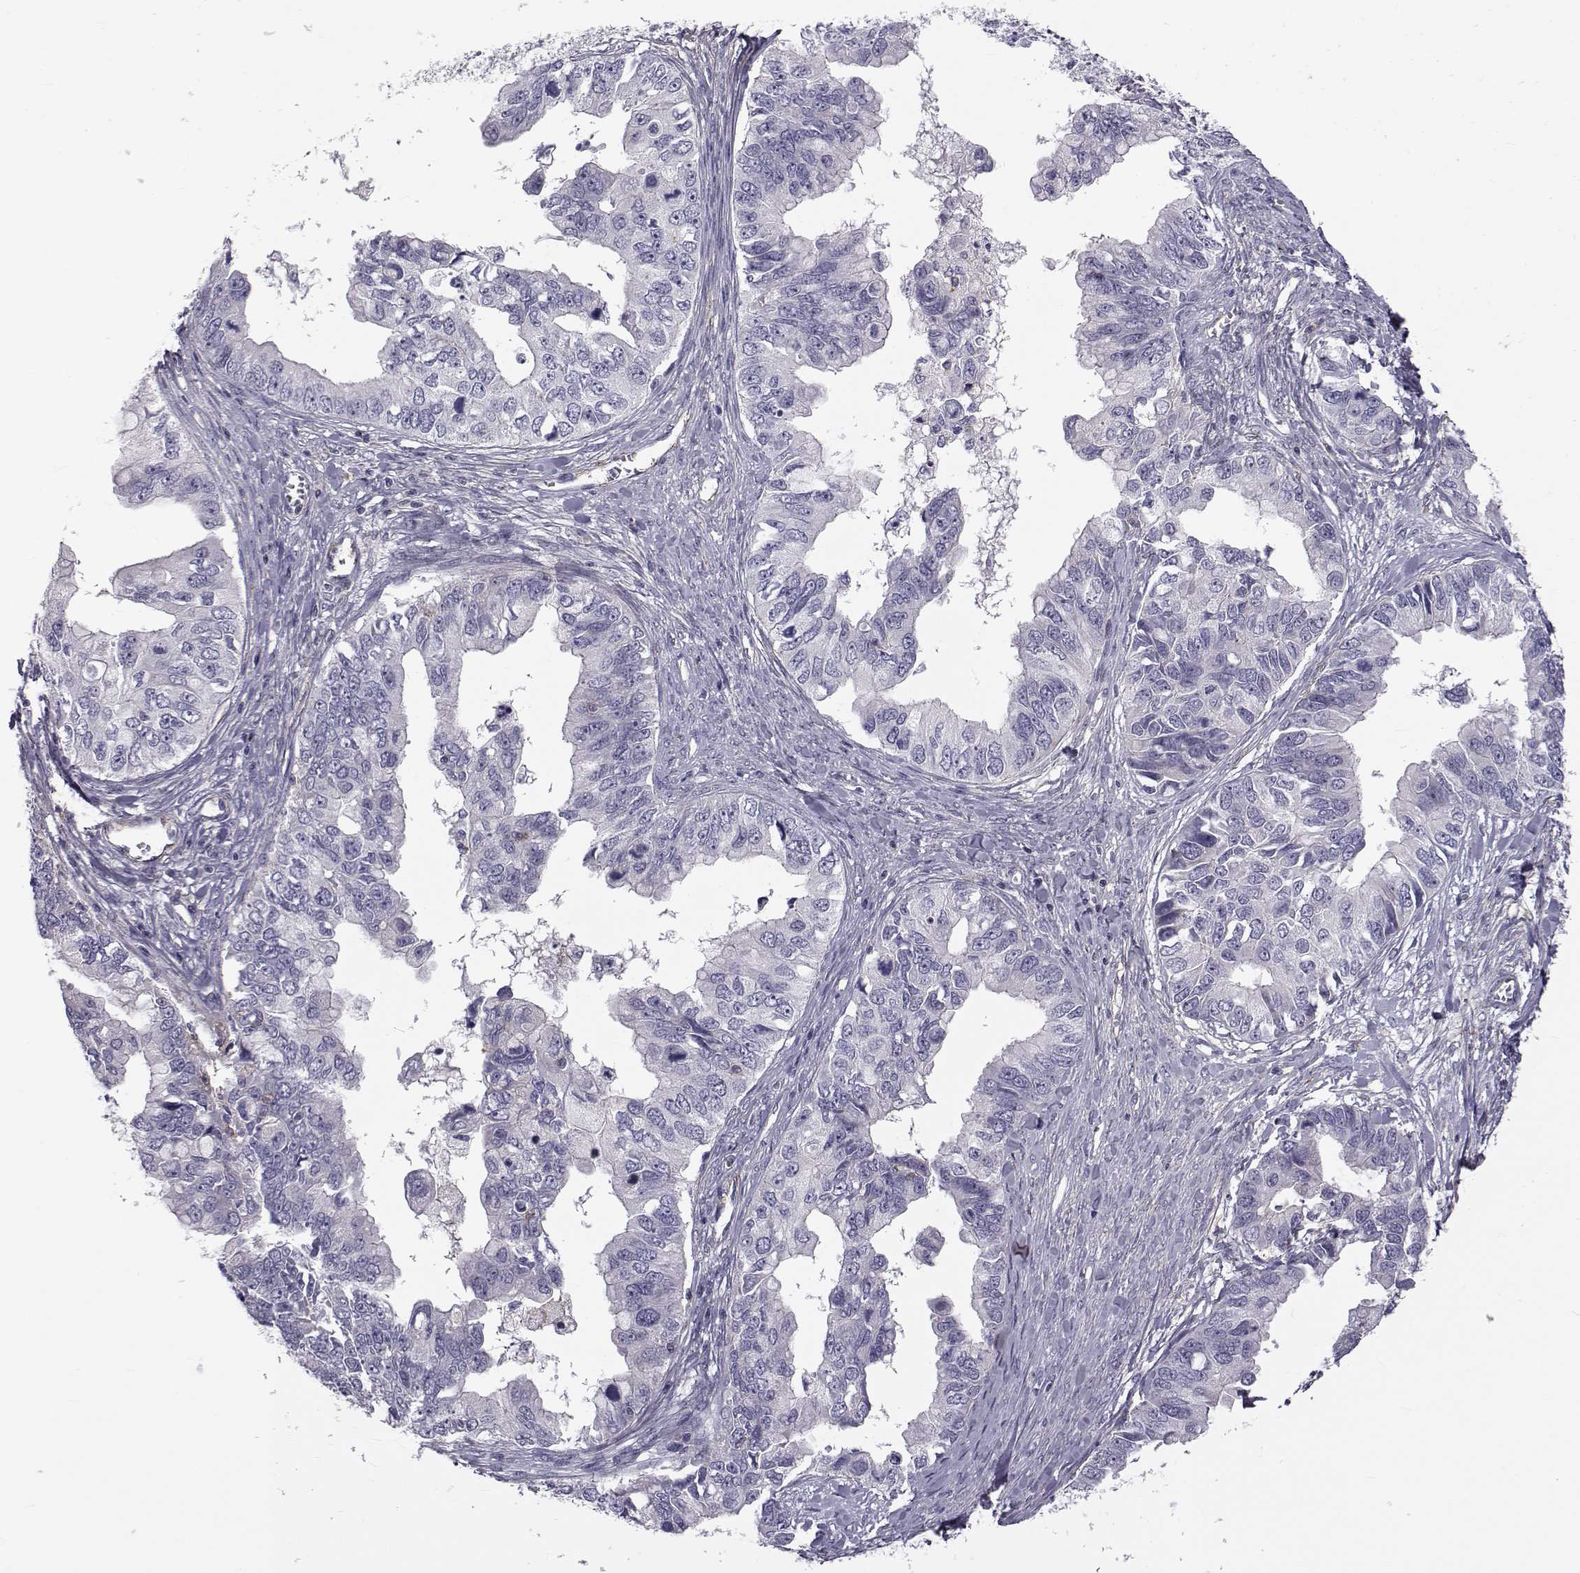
{"staining": {"intensity": "negative", "quantity": "none", "location": "none"}, "tissue": "ovarian cancer", "cell_type": "Tumor cells", "image_type": "cancer", "snomed": [{"axis": "morphology", "description": "Cystadenocarcinoma, mucinous, NOS"}, {"axis": "topography", "description": "Ovary"}], "caption": "Photomicrograph shows no protein positivity in tumor cells of mucinous cystadenocarcinoma (ovarian) tissue.", "gene": "LRRC27", "patient": {"sex": "female", "age": 76}}